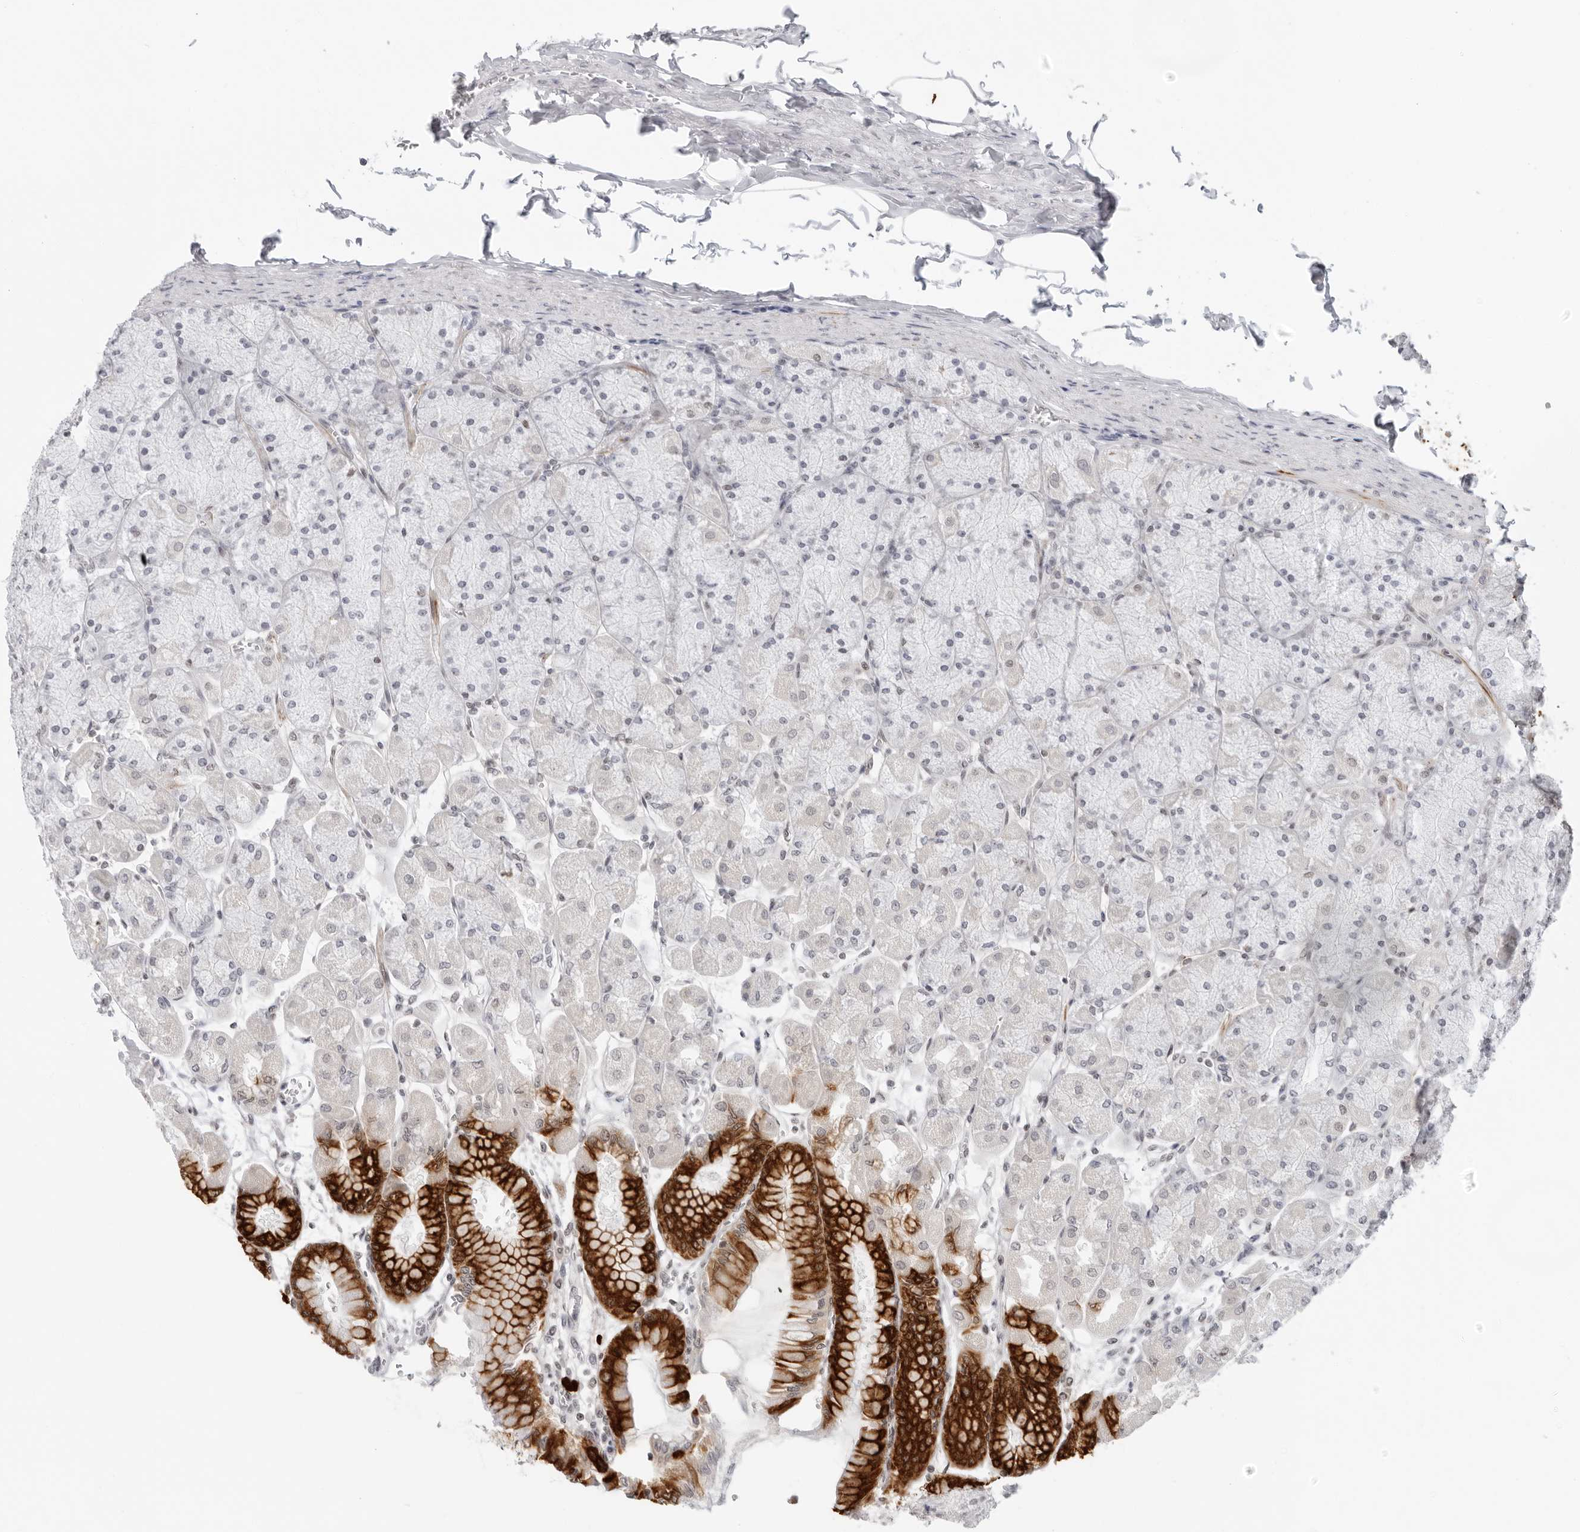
{"staining": {"intensity": "strong", "quantity": "25%-75%", "location": "cytoplasmic/membranous"}, "tissue": "stomach", "cell_type": "Glandular cells", "image_type": "normal", "snomed": [{"axis": "morphology", "description": "Normal tissue, NOS"}, {"axis": "topography", "description": "Stomach, upper"}], "caption": "The image shows immunohistochemical staining of normal stomach. There is strong cytoplasmic/membranous staining is present in approximately 25%-75% of glandular cells.", "gene": "FOXK2", "patient": {"sex": "female", "age": 56}}